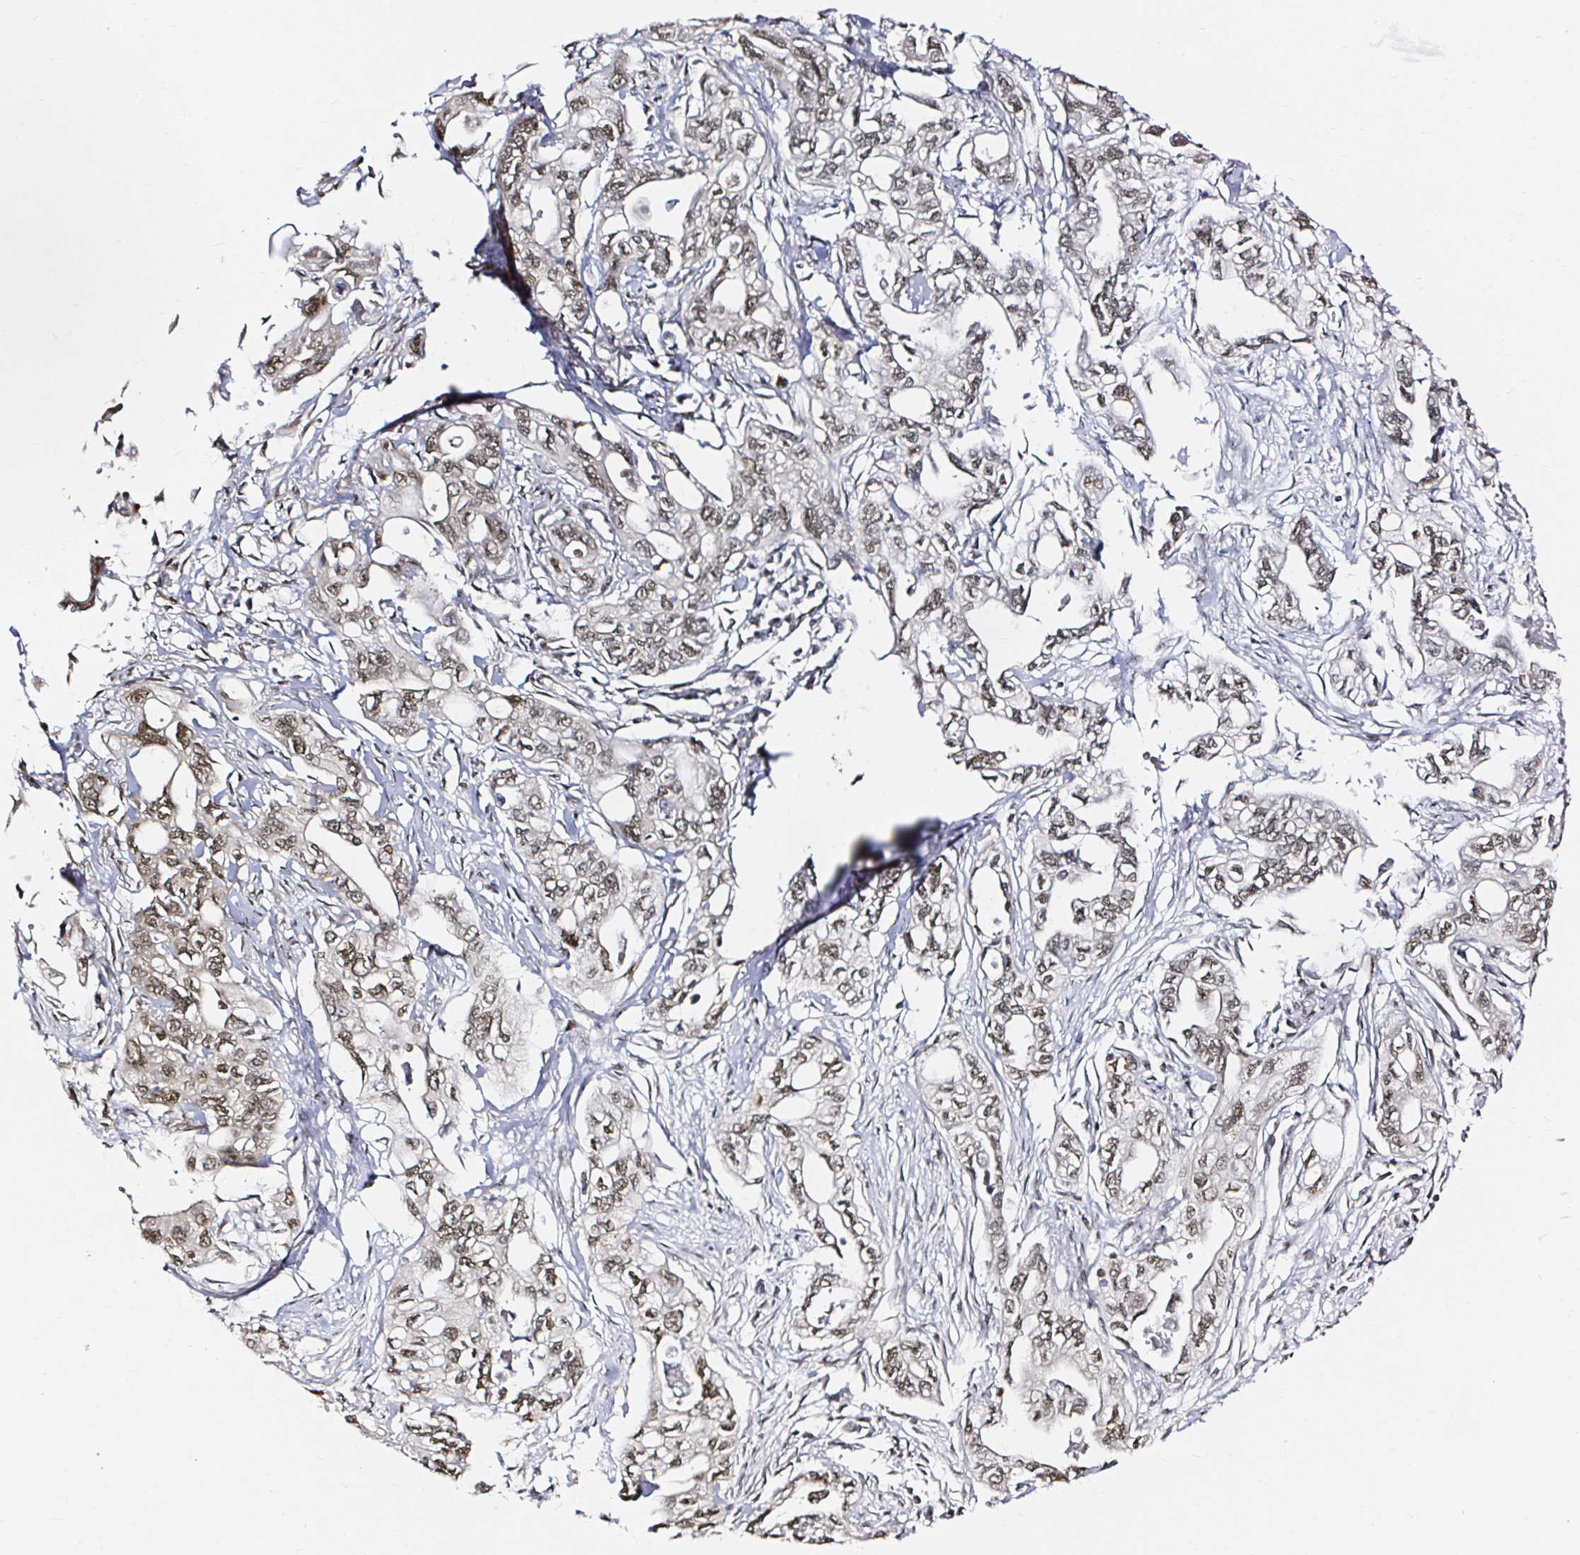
{"staining": {"intensity": "weak", "quantity": ">75%", "location": "nuclear"}, "tissue": "pancreatic cancer", "cell_type": "Tumor cells", "image_type": "cancer", "snomed": [{"axis": "morphology", "description": "Adenocarcinoma, NOS"}, {"axis": "topography", "description": "Pancreas"}], "caption": "Immunohistochemistry (IHC) staining of adenocarcinoma (pancreatic), which exhibits low levels of weak nuclear expression in approximately >75% of tumor cells indicating weak nuclear protein positivity. The staining was performed using DAB (3,3'-diaminobenzidine) (brown) for protein detection and nuclei were counterstained in hematoxylin (blue).", "gene": "SNRPC", "patient": {"sex": "male", "age": 68}}